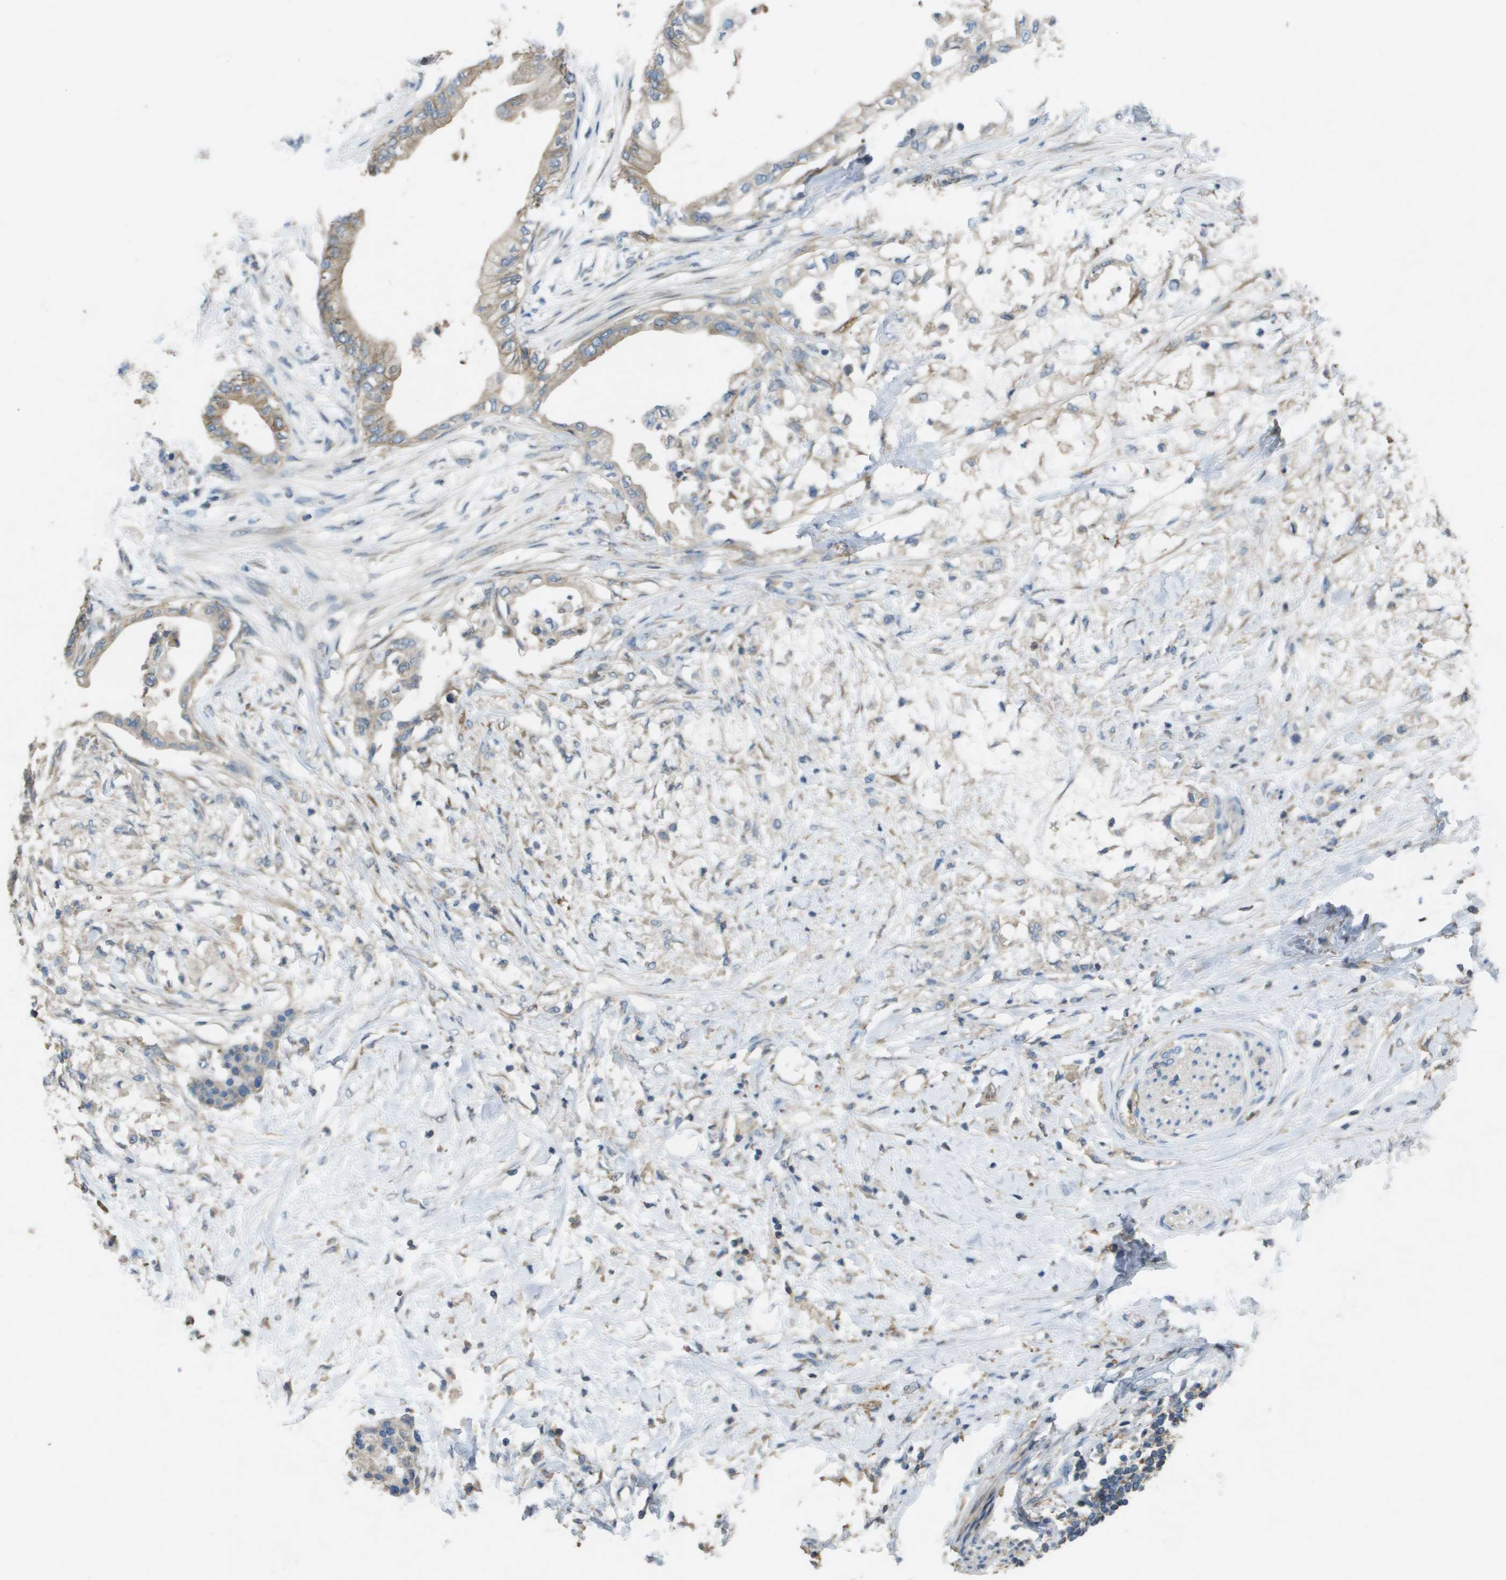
{"staining": {"intensity": "weak", "quantity": ">75%", "location": "cytoplasmic/membranous"}, "tissue": "pancreatic cancer", "cell_type": "Tumor cells", "image_type": "cancer", "snomed": [{"axis": "morphology", "description": "Normal tissue, NOS"}, {"axis": "morphology", "description": "Adenocarcinoma, NOS"}, {"axis": "topography", "description": "Pancreas"}, {"axis": "topography", "description": "Duodenum"}], "caption": "Pancreatic cancer (adenocarcinoma) stained for a protein reveals weak cytoplasmic/membranous positivity in tumor cells.", "gene": "CLCA4", "patient": {"sex": "female", "age": 60}}